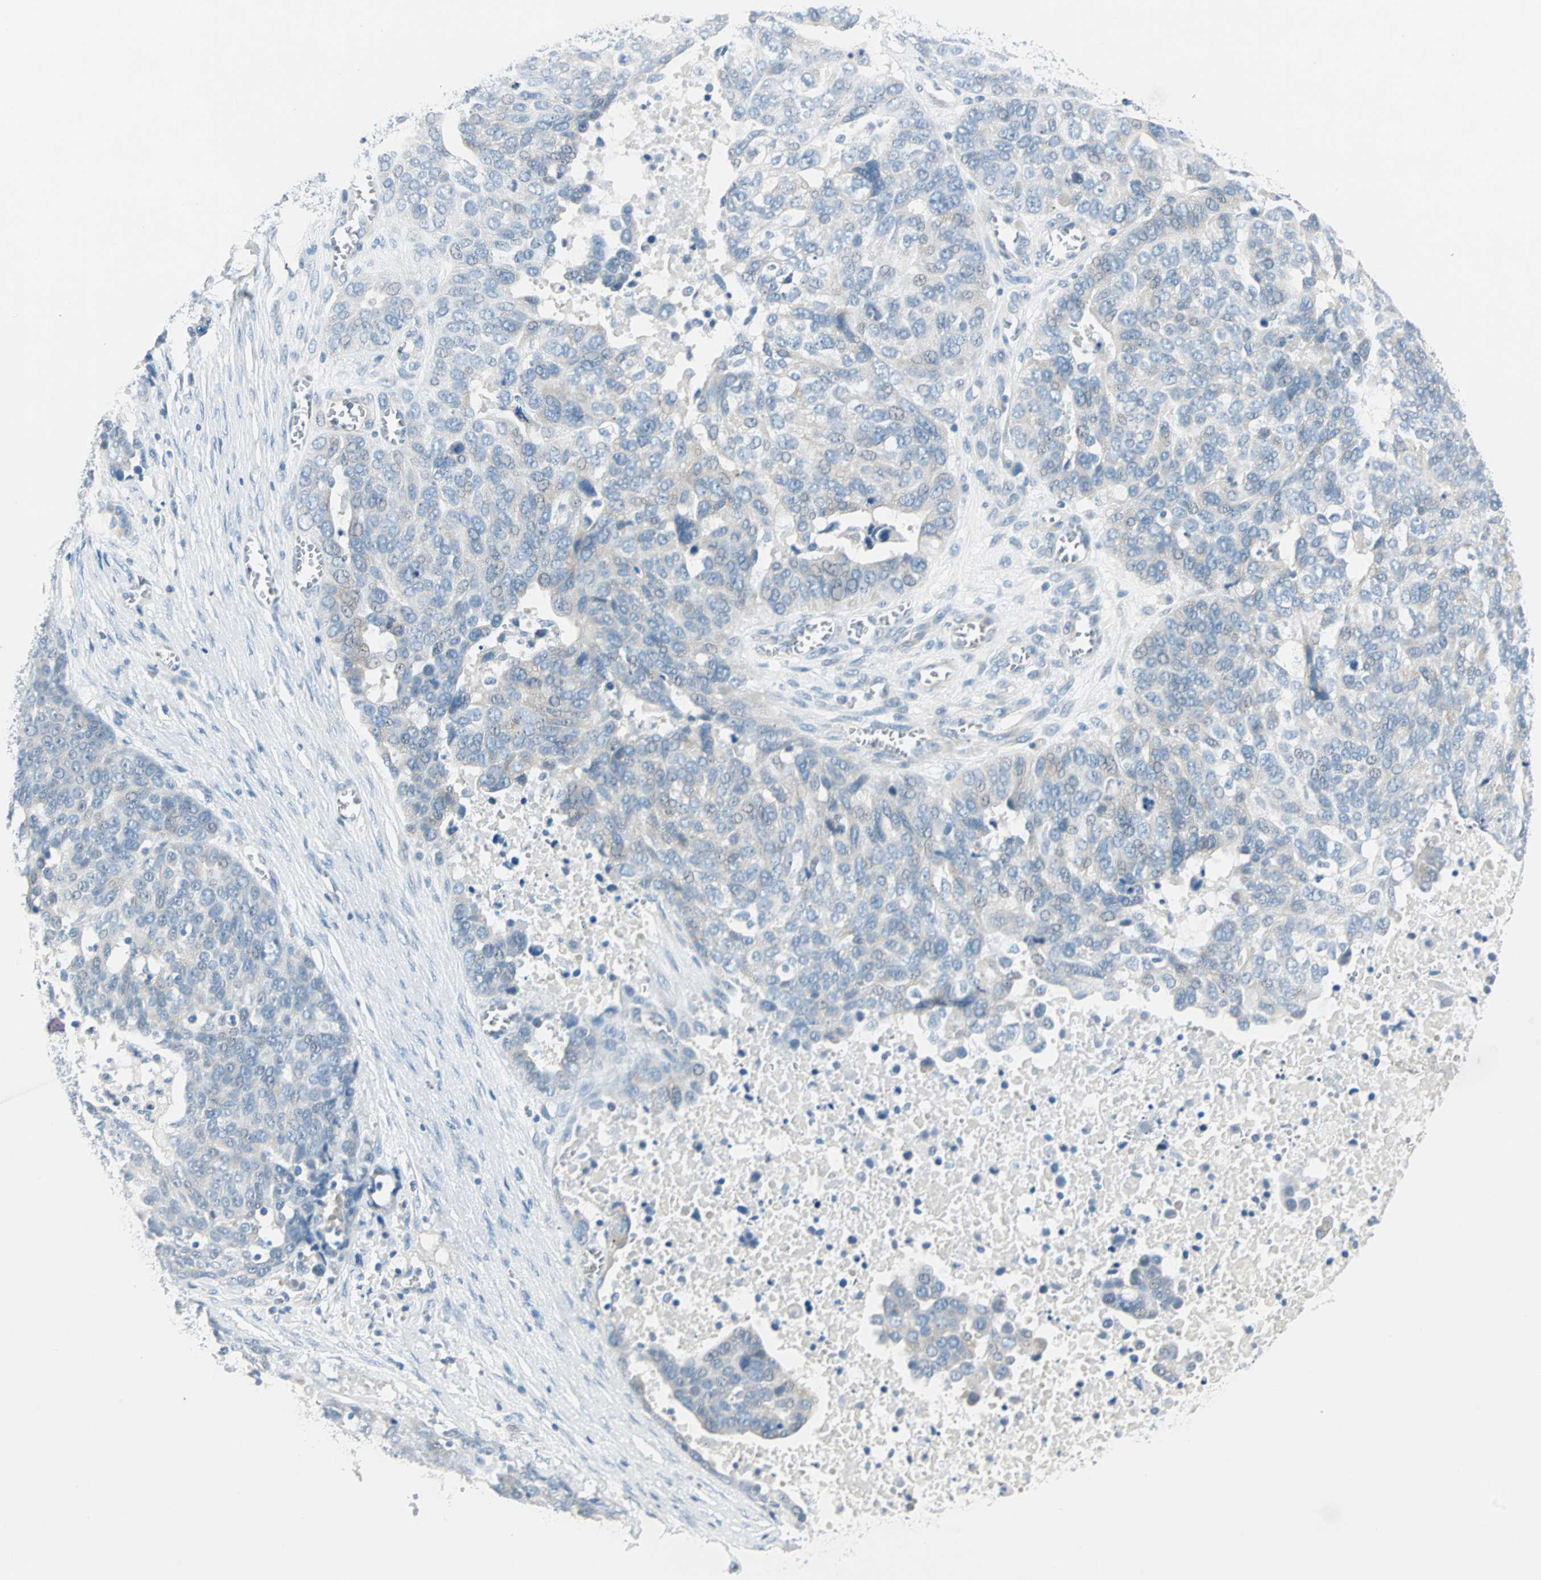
{"staining": {"intensity": "negative", "quantity": "none", "location": "none"}, "tissue": "ovarian cancer", "cell_type": "Tumor cells", "image_type": "cancer", "snomed": [{"axis": "morphology", "description": "Cystadenocarcinoma, serous, NOS"}, {"axis": "topography", "description": "Ovary"}], "caption": "An immunohistochemistry histopathology image of ovarian cancer is shown. There is no staining in tumor cells of ovarian cancer.", "gene": "SULT1C2", "patient": {"sex": "female", "age": 44}}